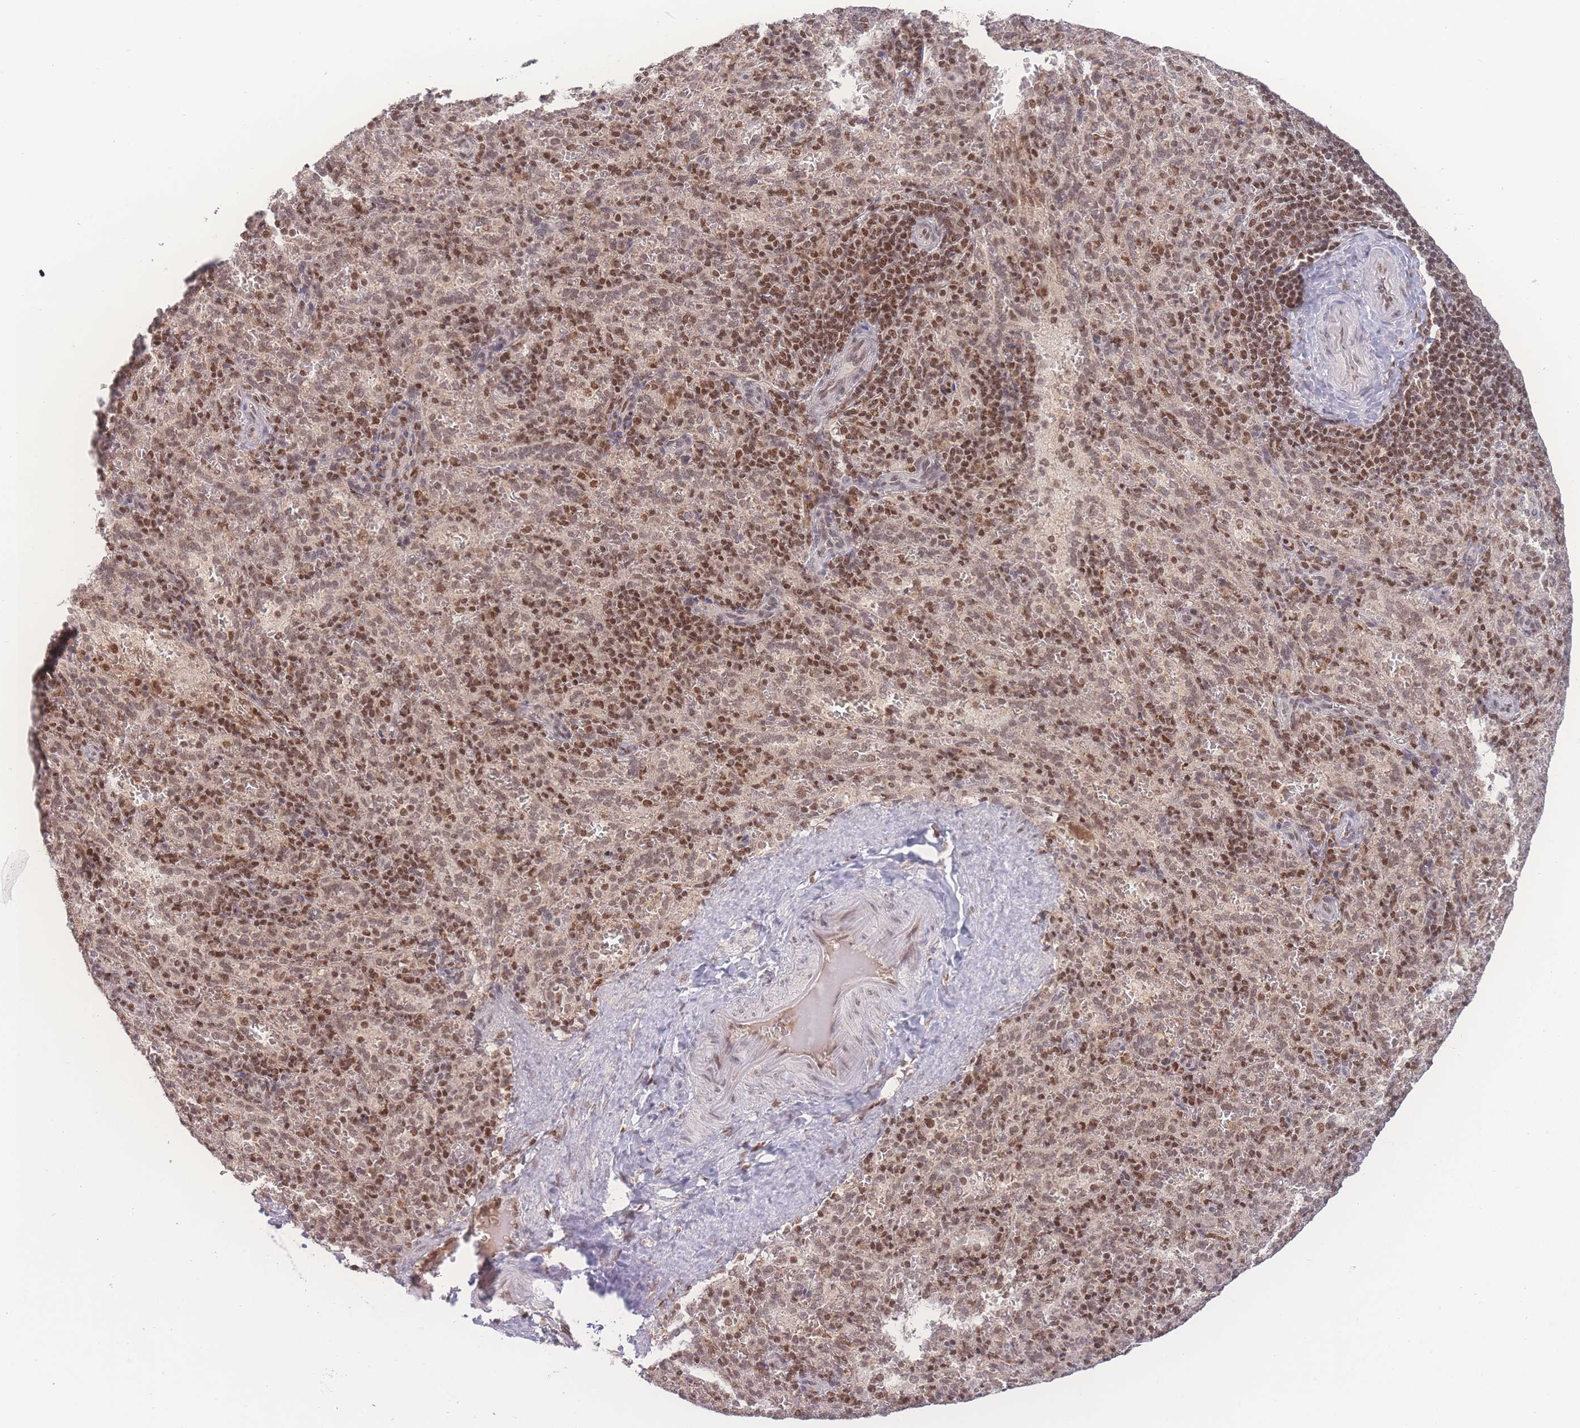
{"staining": {"intensity": "moderate", "quantity": "25%-75%", "location": "nuclear"}, "tissue": "spleen", "cell_type": "Cells in red pulp", "image_type": "normal", "snomed": [{"axis": "morphology", "description": "Normal tissue, NOS"}, {"axis": "topography", "description": "Spleen"}], "caption": "DAB (3,3'-diaminobenzidine) immunohistochemical staining of normal human spleen demonstrates moderate nuclear protein expression in about 25%-75% of cells in red pulp.", "gene": "RAVER1", "patient": {"sex": "female", "age": 21}}